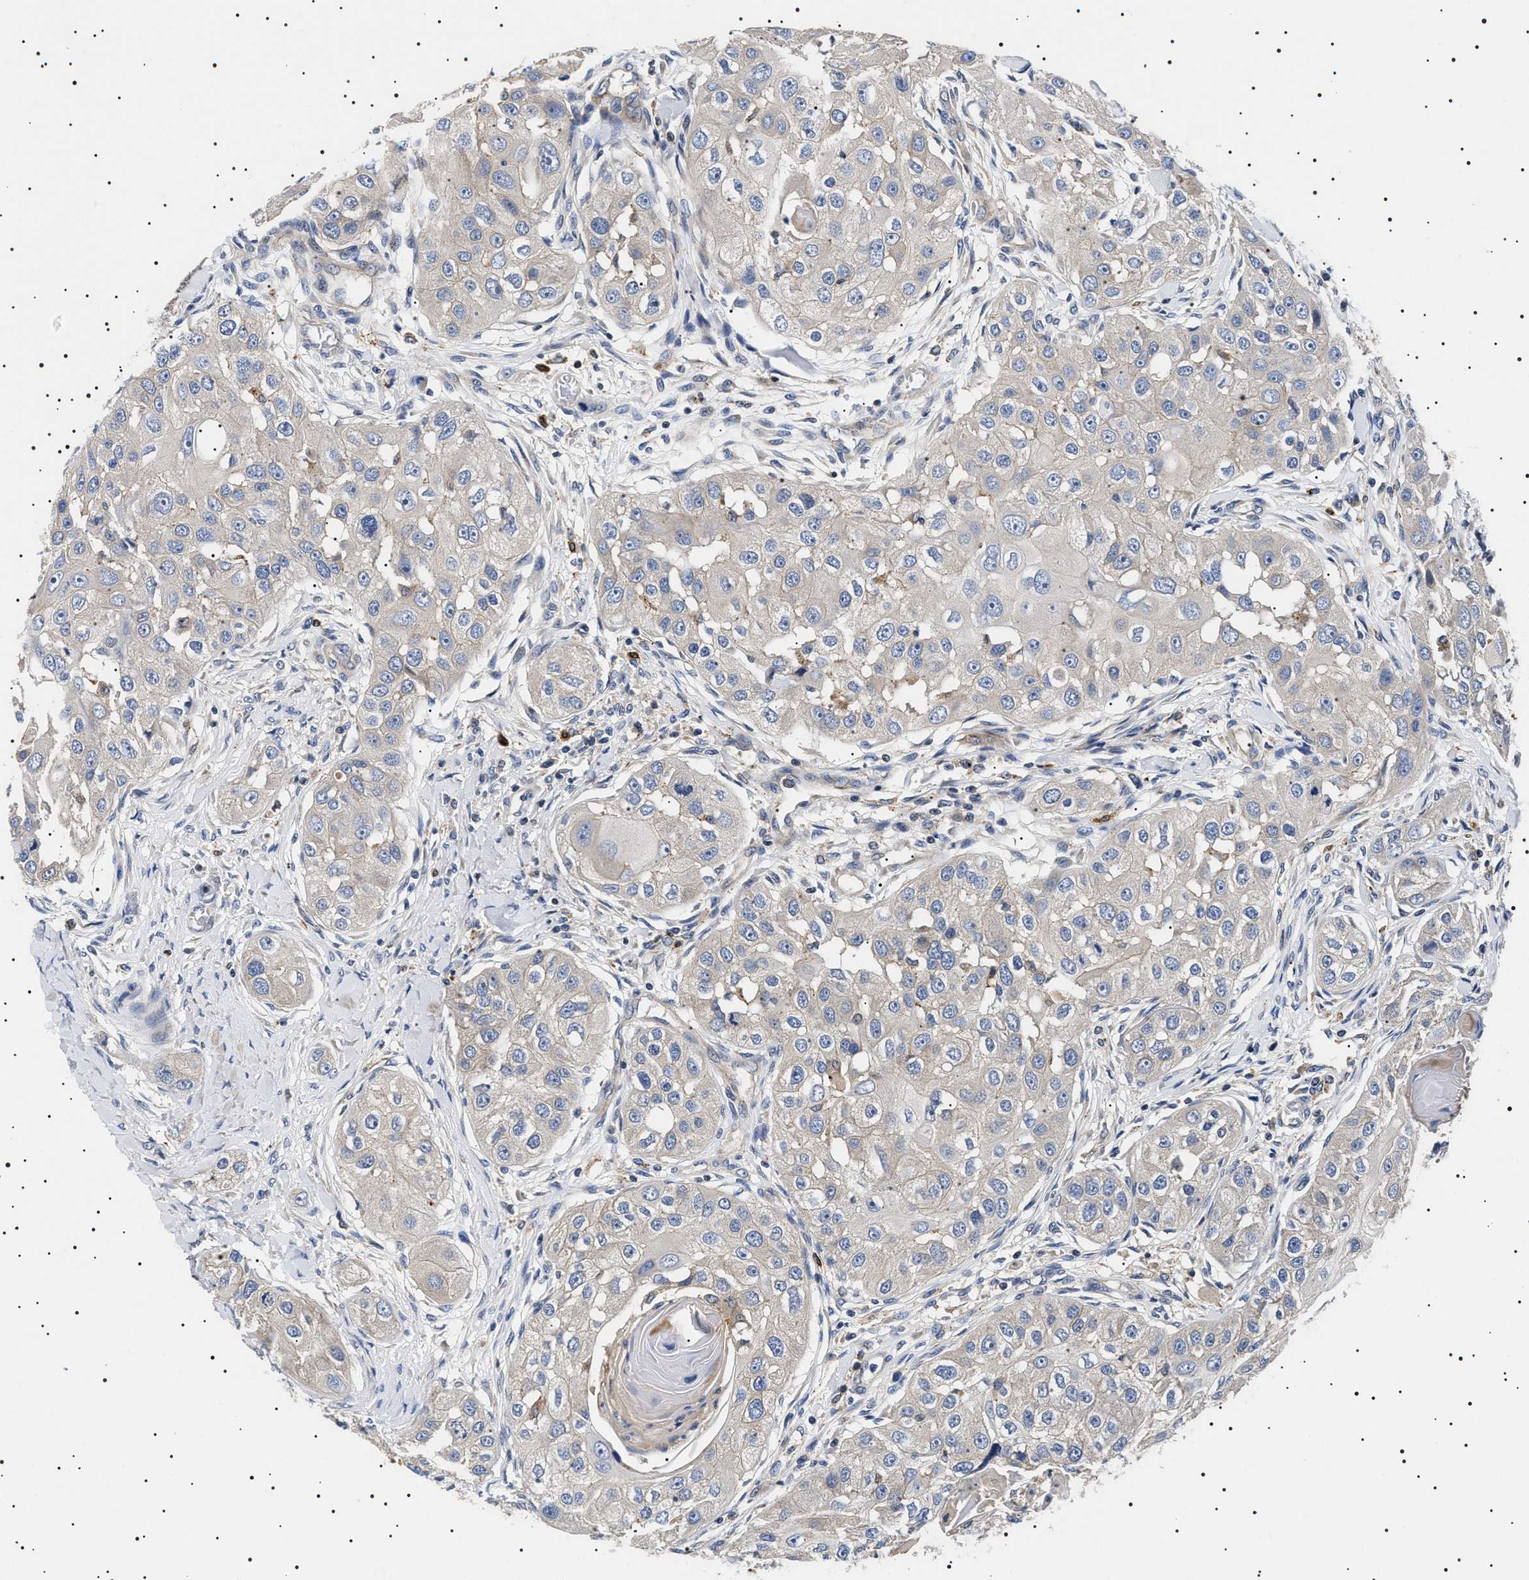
{"staining": {"intensity": "negative", "quantity": "none", "location": "none"}, "tissue": "head and neck cancer", "cell_type": "Tumor cells", "image_type": "cancer", "snomed": [{"axis": "morphology", "description": "Normal tissue, NOS"}, {"axis": "morphology", "description": "Squamous cell carcinoma, NOS"}, {"axis": "topography", "description": "Skeletal muscle"}, {"axis": "topography", "description": "Head-Neck"}], "caption": "Tumor cells show no significant protein staining in head and neck squamous cell carcinoma.", "gene": "SLC4A7", "patient": {"sex": "male", "age": 51}}